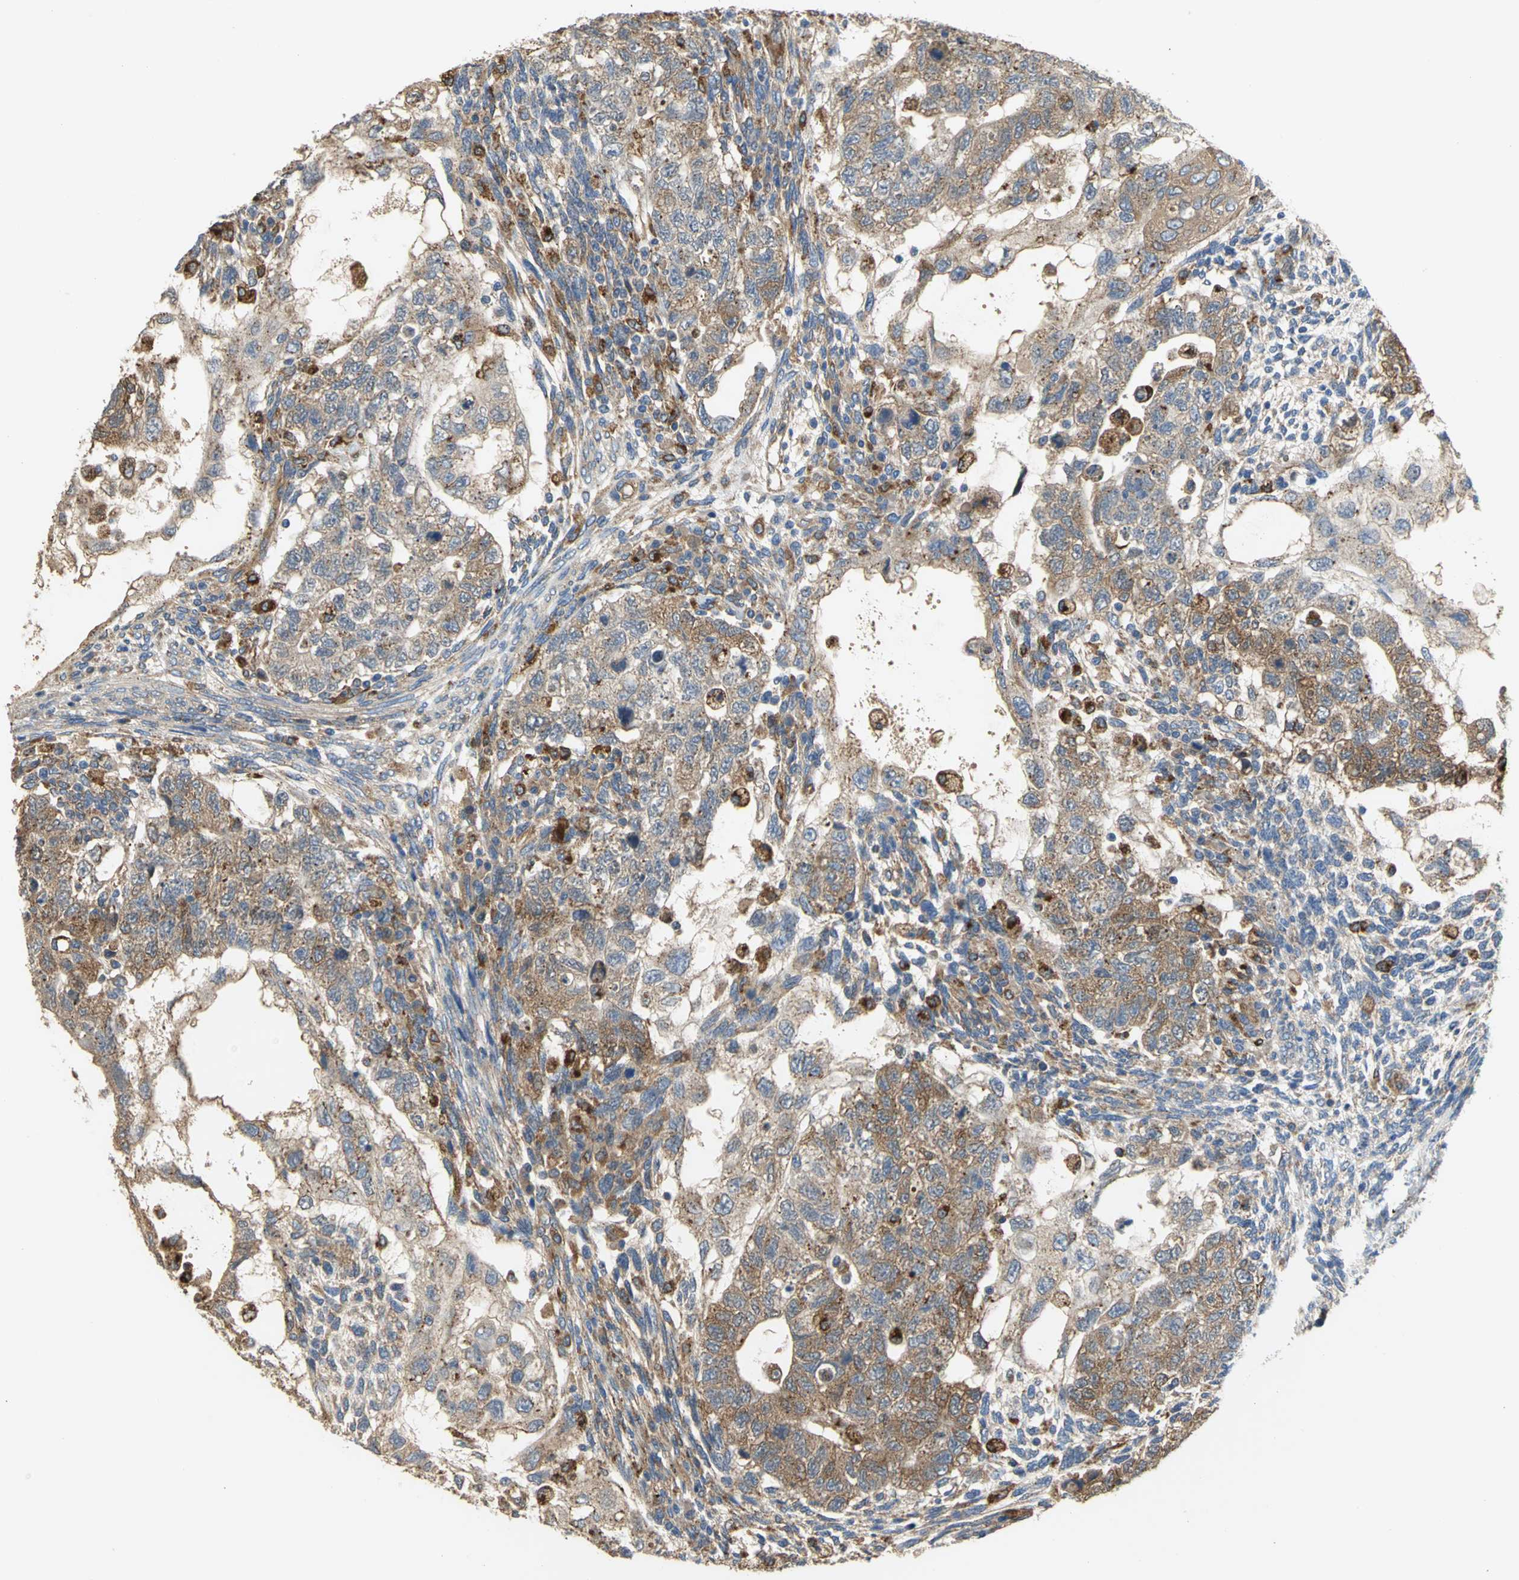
{"staining": {"intensity": "moderate", "quantity": ">75%", "location": "cytoplasmic/membranous"}, "tissue": "testis cancer", "cell_type": "Tumor cells", "image_type": "cancer", "snomed": [{"axis": "morphology", "description": "Normal tissue, NOS"}, {"axis": "morphology", "description": "Carcinoma, Embryonal, NOS"}, {"axis": "topography", "description": "Testis"}], "caption": "A medium amount of moderate cytoplasmic/membranous staining is identified in about >75% of tumor cells in testis cancer tissue.", "gene": "DIAPH2", "patient": {"sex": "male", "age": 36}}